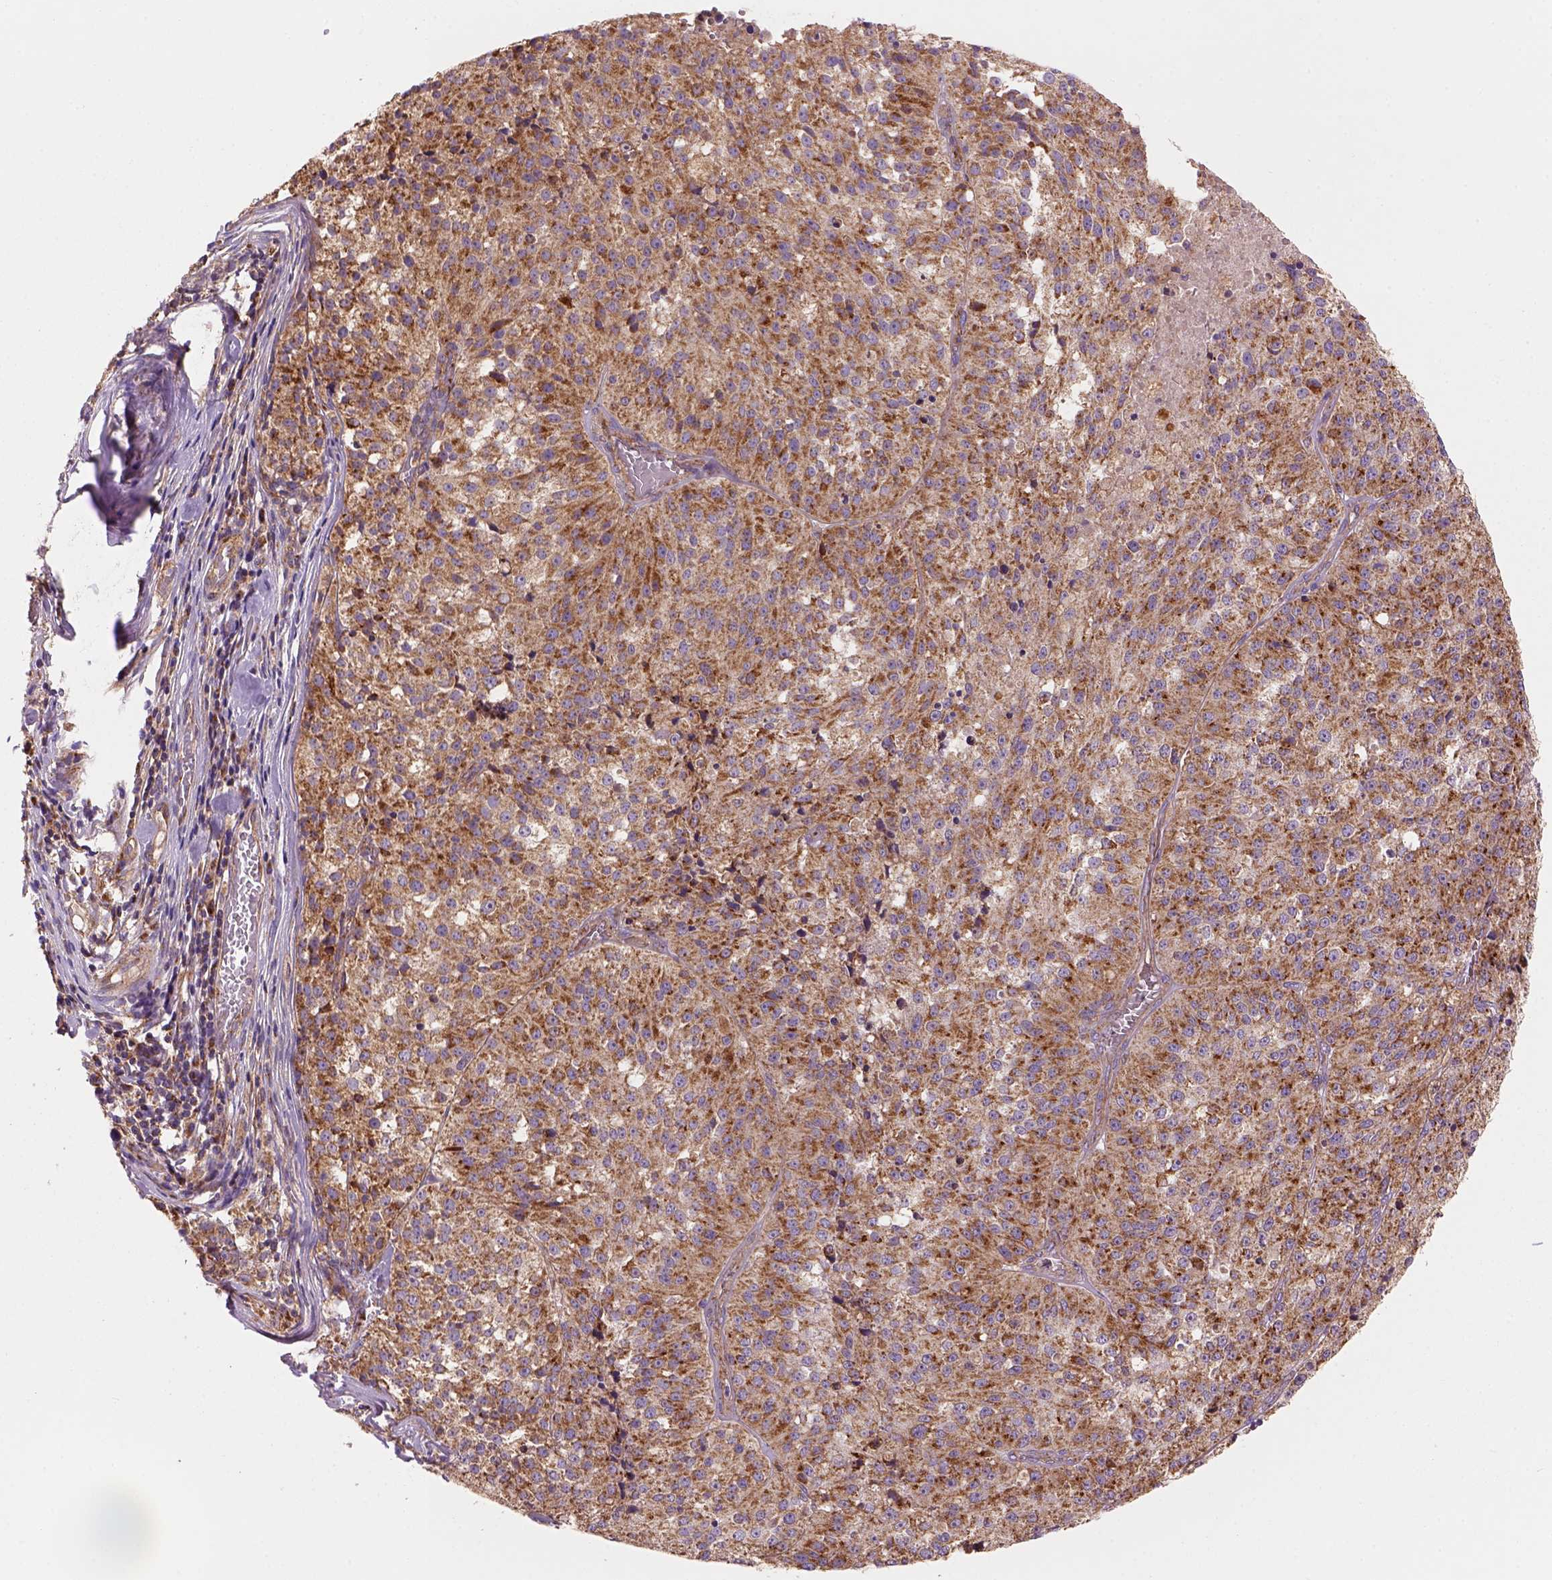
{"staining": {"intensity": "moderate", "quantity": ">75%", "location": "cytoplasmic/membranous"}, "tissue": "melanoma", "cell_type": "Tumor cells", "image_type": "cancer", "snomed": [{"axis": "morphology", "description": "Malignant melanoma, Metastatic site"}, {"axis": "topography", "description": "Lymph node"}], "caption": "Brown immunohistochemical staining in malignant melanoma (metastatic site) exhibits moderate cytoplasmic/membranous positivity in about >75% of tumor cells.", "gene": "WARS2", "patient": {"sex": "female", "age": 64}}